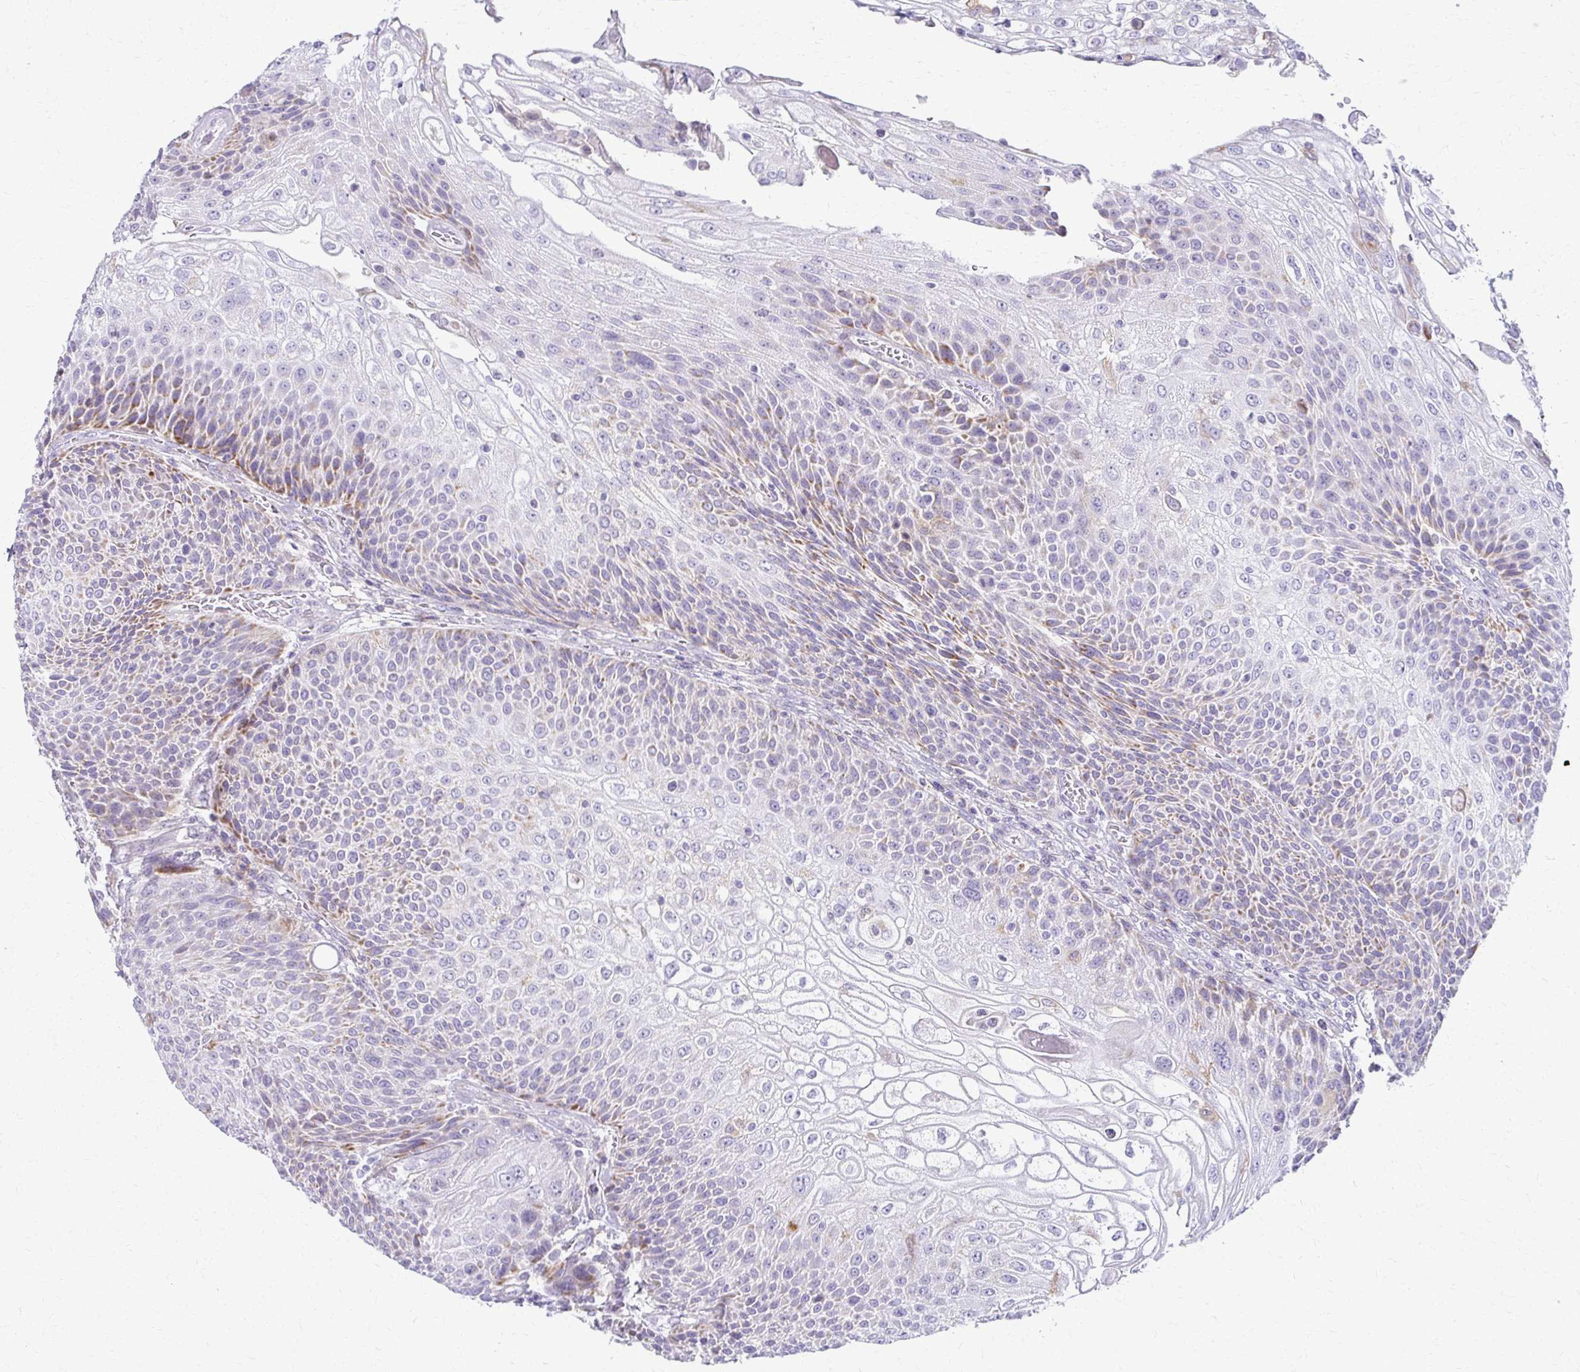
{"staining": {"intensity": "moderate", "quantity": "<25%", "location": "cytoplasmic/membranous"}, "tissue": "urothelial cancer", "cell_type": "Tumor cells", "image_type": "cancer", "snomed": [{"axis": "morphology", "description": "Urothelial carcinoma, High grade"}, {"axis": "topography", "description": "Urinary bladder"}], "caption": "Urothelial cancer was stained to show a protein in brown. There is low levels of moderate cytoplasmic/membranous positivity in approximately <25% of tumor cells.", "gene": "FCGR2B", "patient": {"sex": "female", "age": 70}}